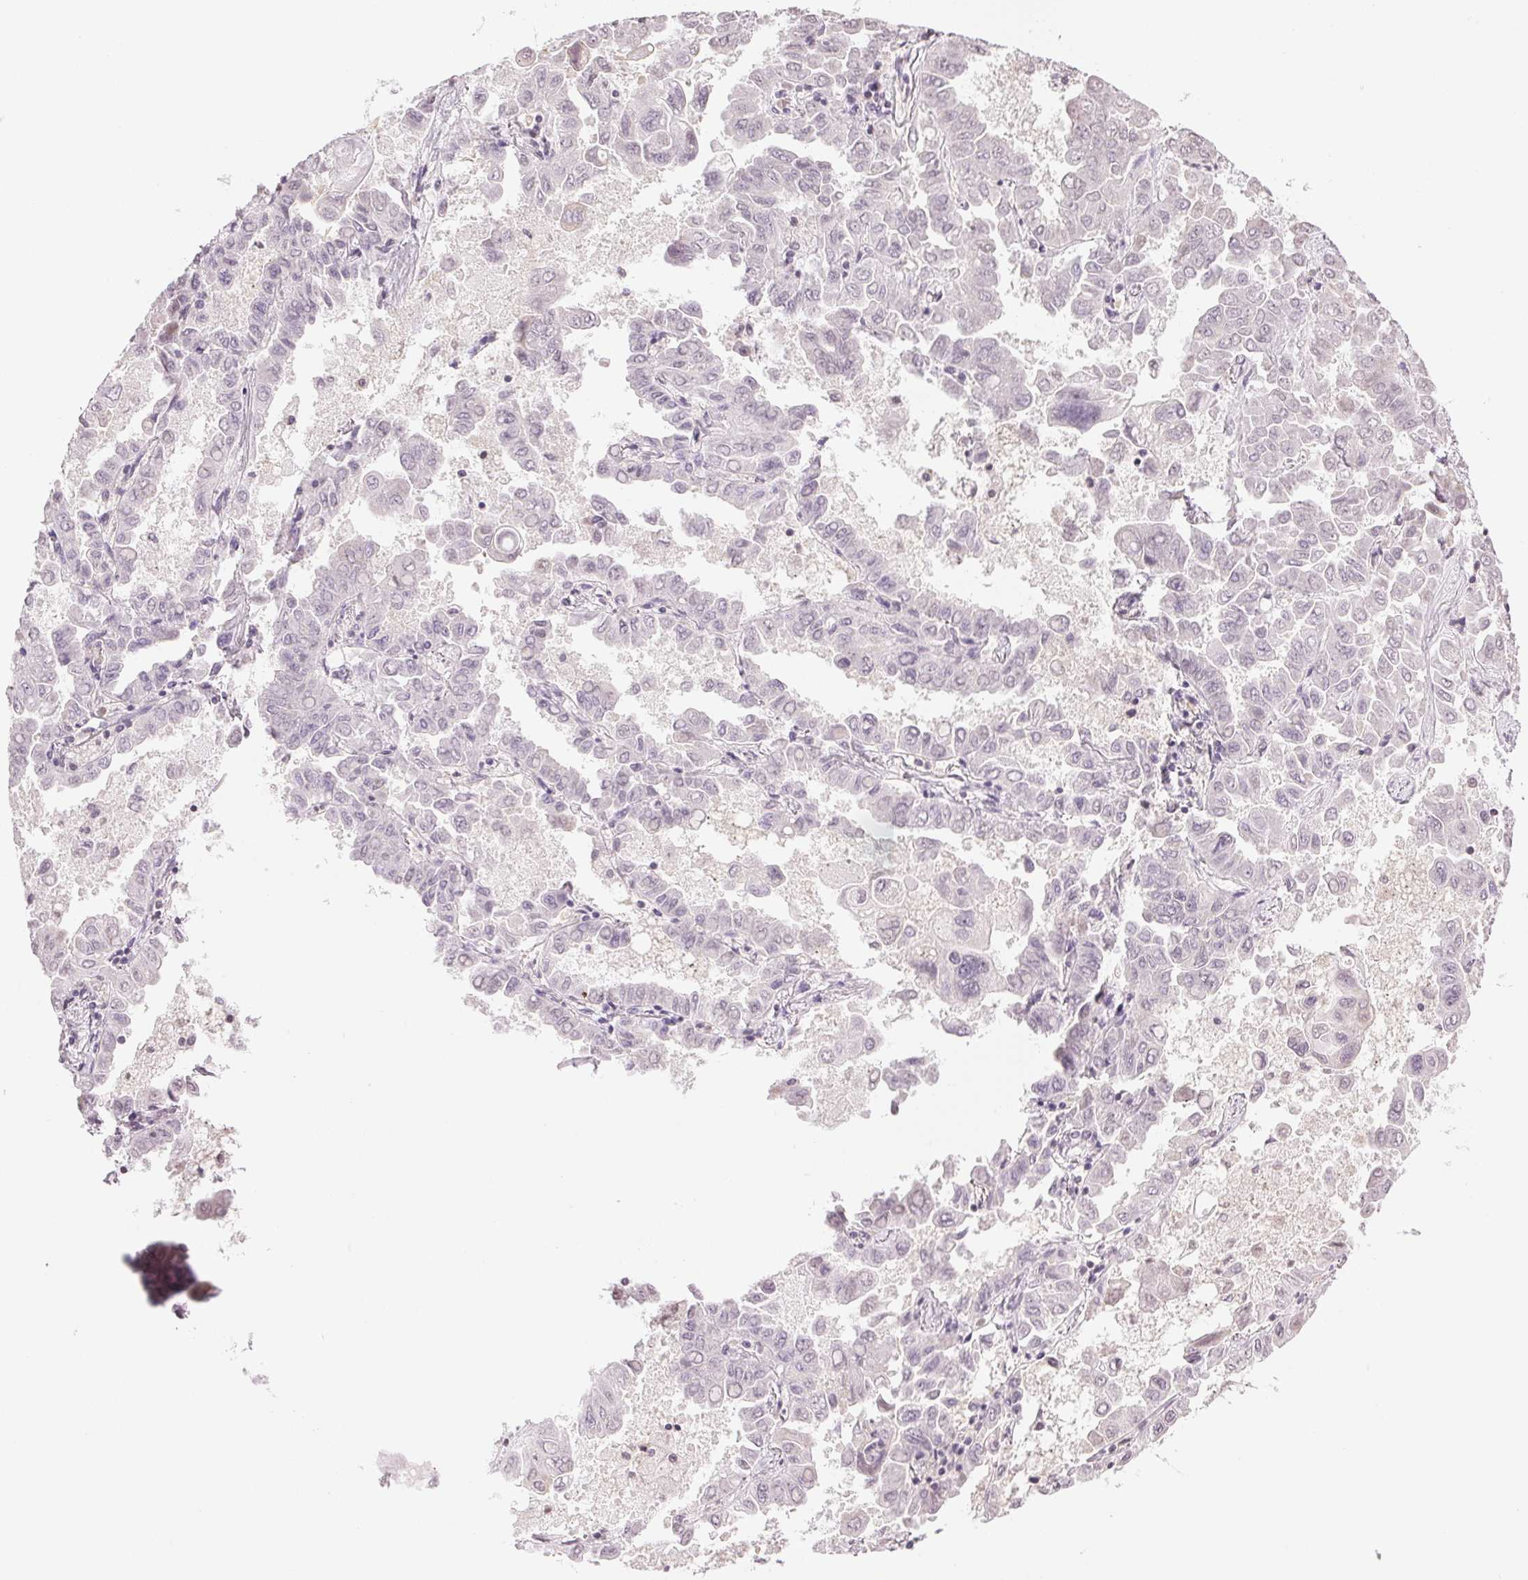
{"staining": {"intensity": "negative", "quantity": "none", "location": "none"}, "tissue": "lung cancer", "cell_type": "Tumor cells", "image_type": "cancer", "snomed": [{"axis": "morphology", "description": "Adenocarcinoma, NOS"}, {"axis": "topography", "description": "Lung"}], "caption": "Protein analysis of lung cancer exhibits no significant staining in tumor cells.", "gene": "TNNT3", "patient": {"sex": "male", "age": 64}}